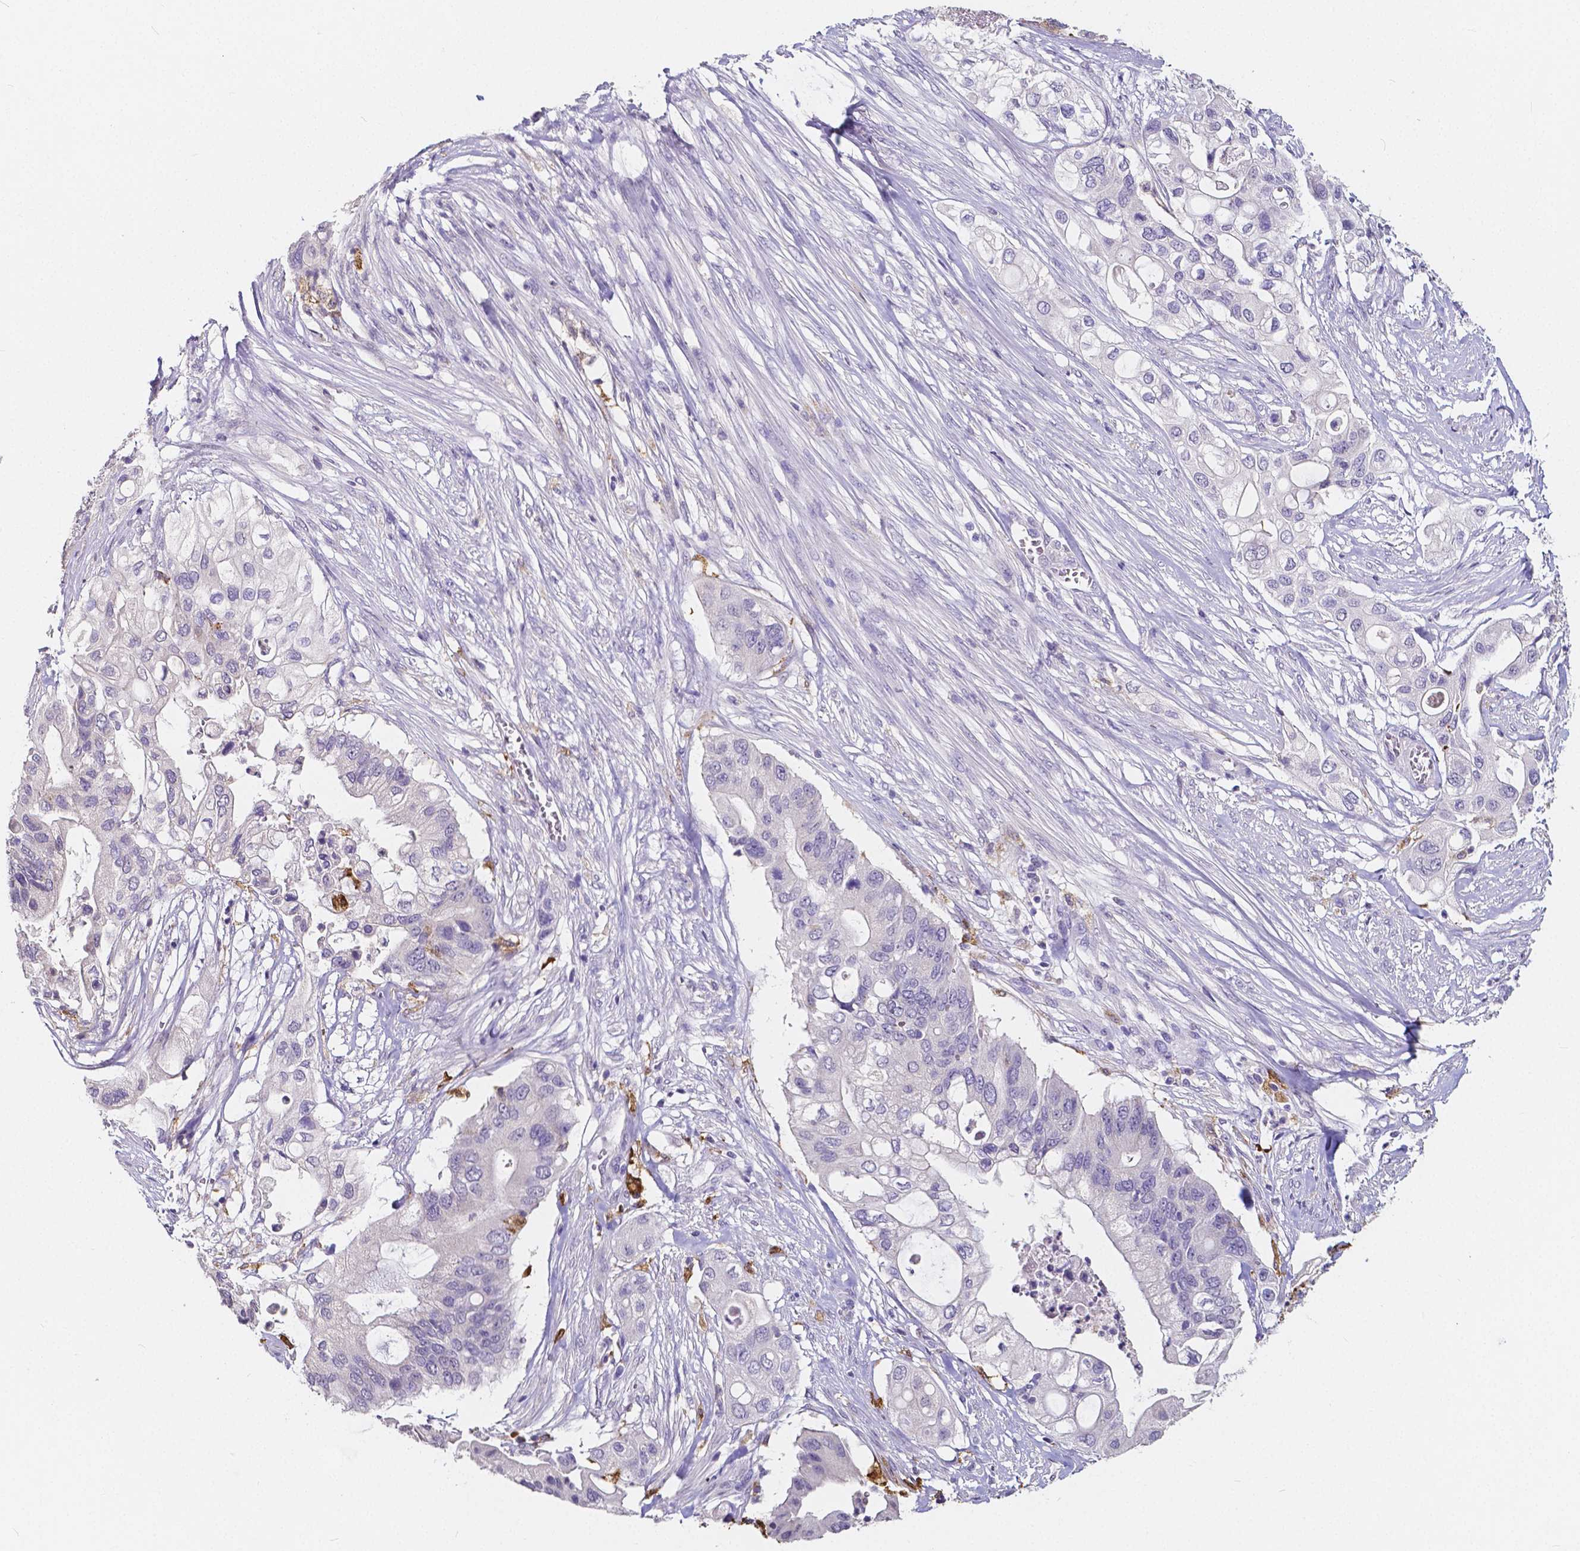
{"staining": {"intensity": "negative", "quantity": "none", "location": "none"}, "tissue": "pancreatic cancer", "cell_type": "Tumor cells", "image_type": "cancer", "snomed": [{"axis": "morphology", "description": "Adenocarcinoma, NOS"}, {"axis": "topography", "description": "Pancreas"}], "caption": "Pancreatic cancer (adenocarcinoma) was stained to show a protein in brown. There is no significant expression in tumor cells.", "gene": "ACP5", "patient": {"sex": "female", "age": 72}}